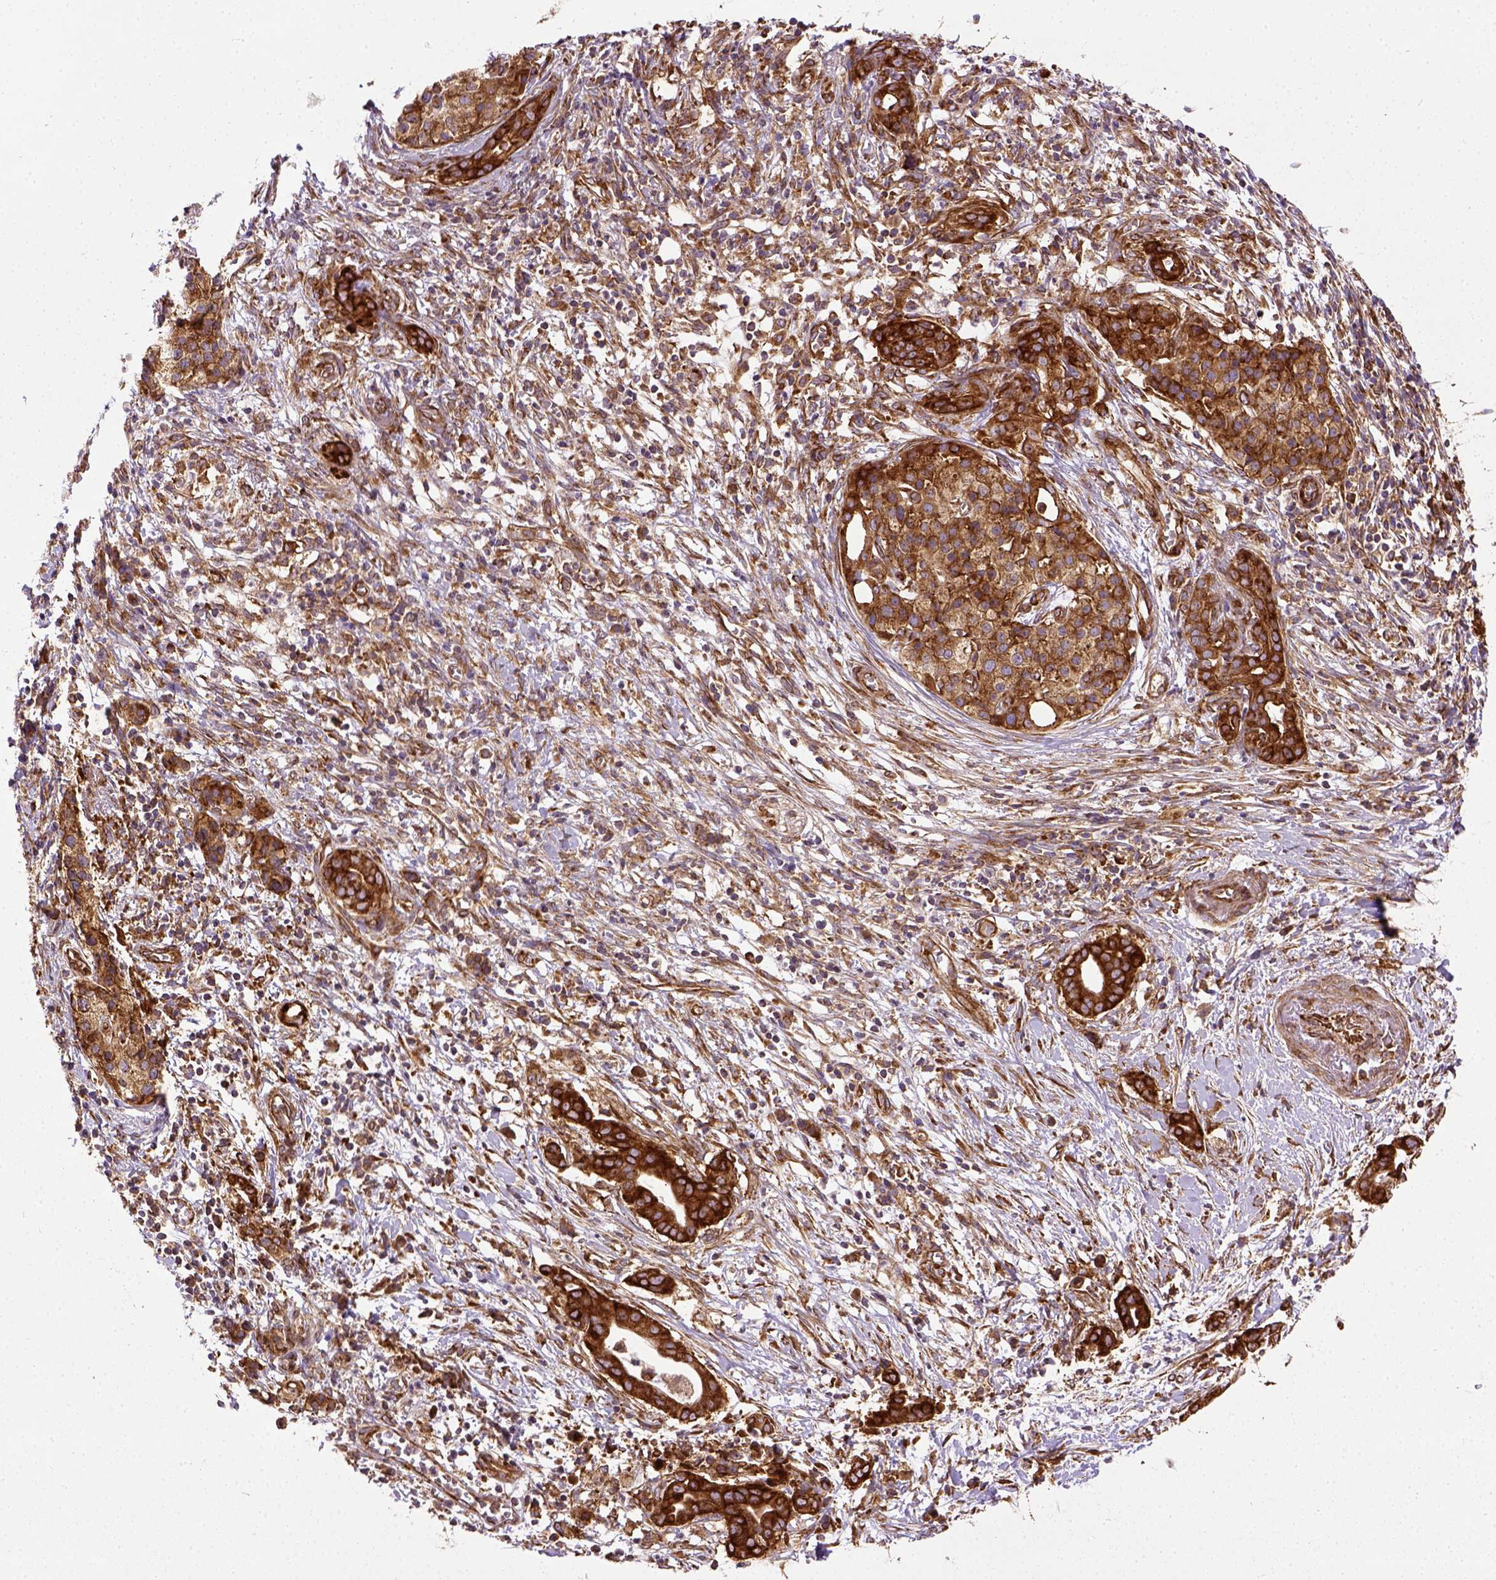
{"staining": {"intensity": "strong", "quantity": ">75%", "location": "cytoplasmic/membranous"}, "tissue": "pancreatic cancer", "cell_type": "Tumor cells", "image_type": "cancer", "snomed": [{"axis": "morphology", "description": "Adenocarcinoma, NOS"}, {"axis": "topography", "description": "Pancreas"}], "caption": "Immunohistochemical staining of human pancreatic cancer (adenocarcinoma) displays strong cytoplasmic/membranous protein expression in about >75% of tumor cells. (DAB (3,3'-diaminobenzidine) IHC, brown staining for protein, blue staining for nuclei).", "gene": "CAPRIN1", "patient": {"sex": "male", "age": 61}}